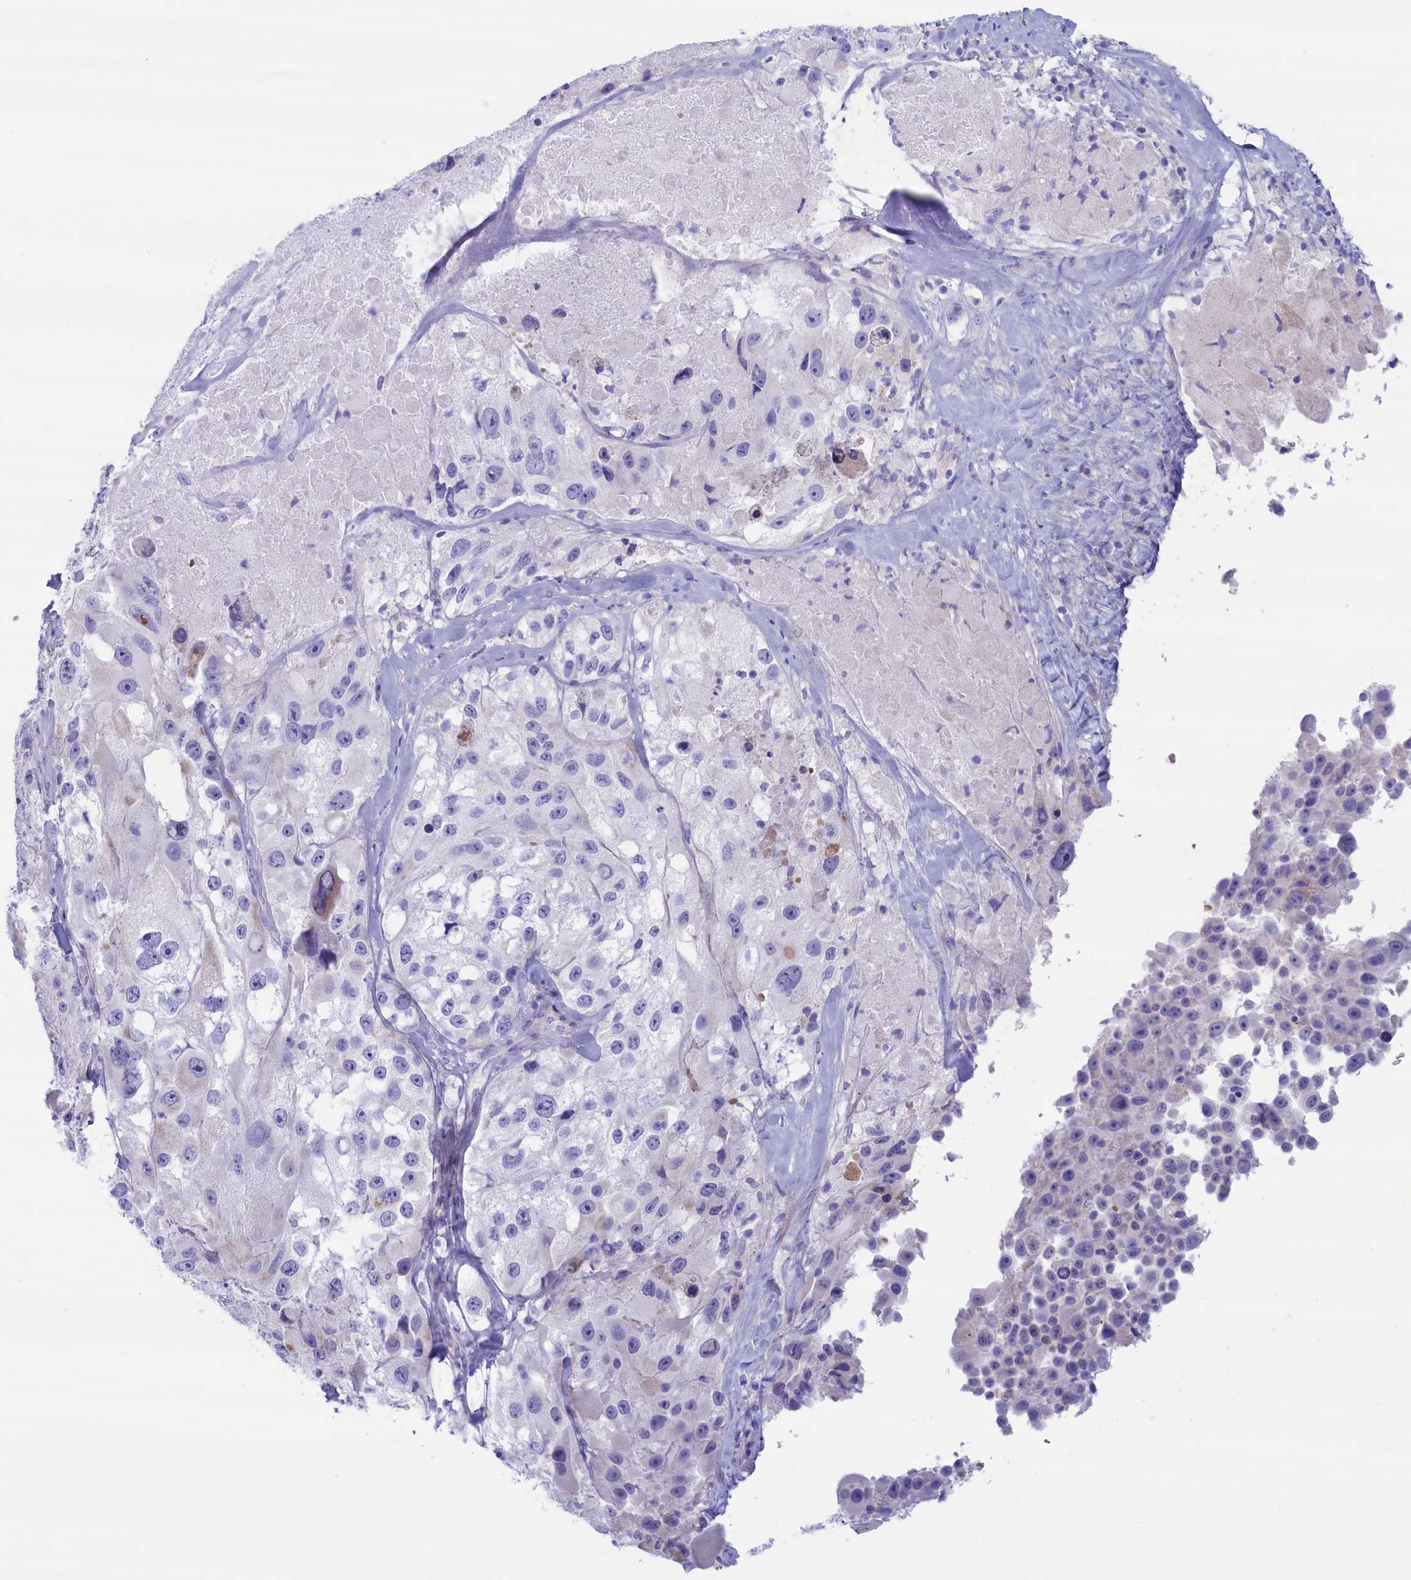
{"staining": {"intensity": "negative", "quantity": "none", "location": "none"}, "tissue": "melanoma", "cell_type": "Tumor cells", "image_type": "cancer", "snomed": [{"axis": "morphology", "description": "Malignant melanoma, Metastatic site"}, {"axis": "topography", "description": "Lymph node"}], "caption": "A high-resolution histopathology image shows immunohistochemistry (IHC) staining of melanoma, which exhibits no significant expression in tumor cells.", "gene": "MPV17L2", "patient": {"sex": "male", "age": 62}}